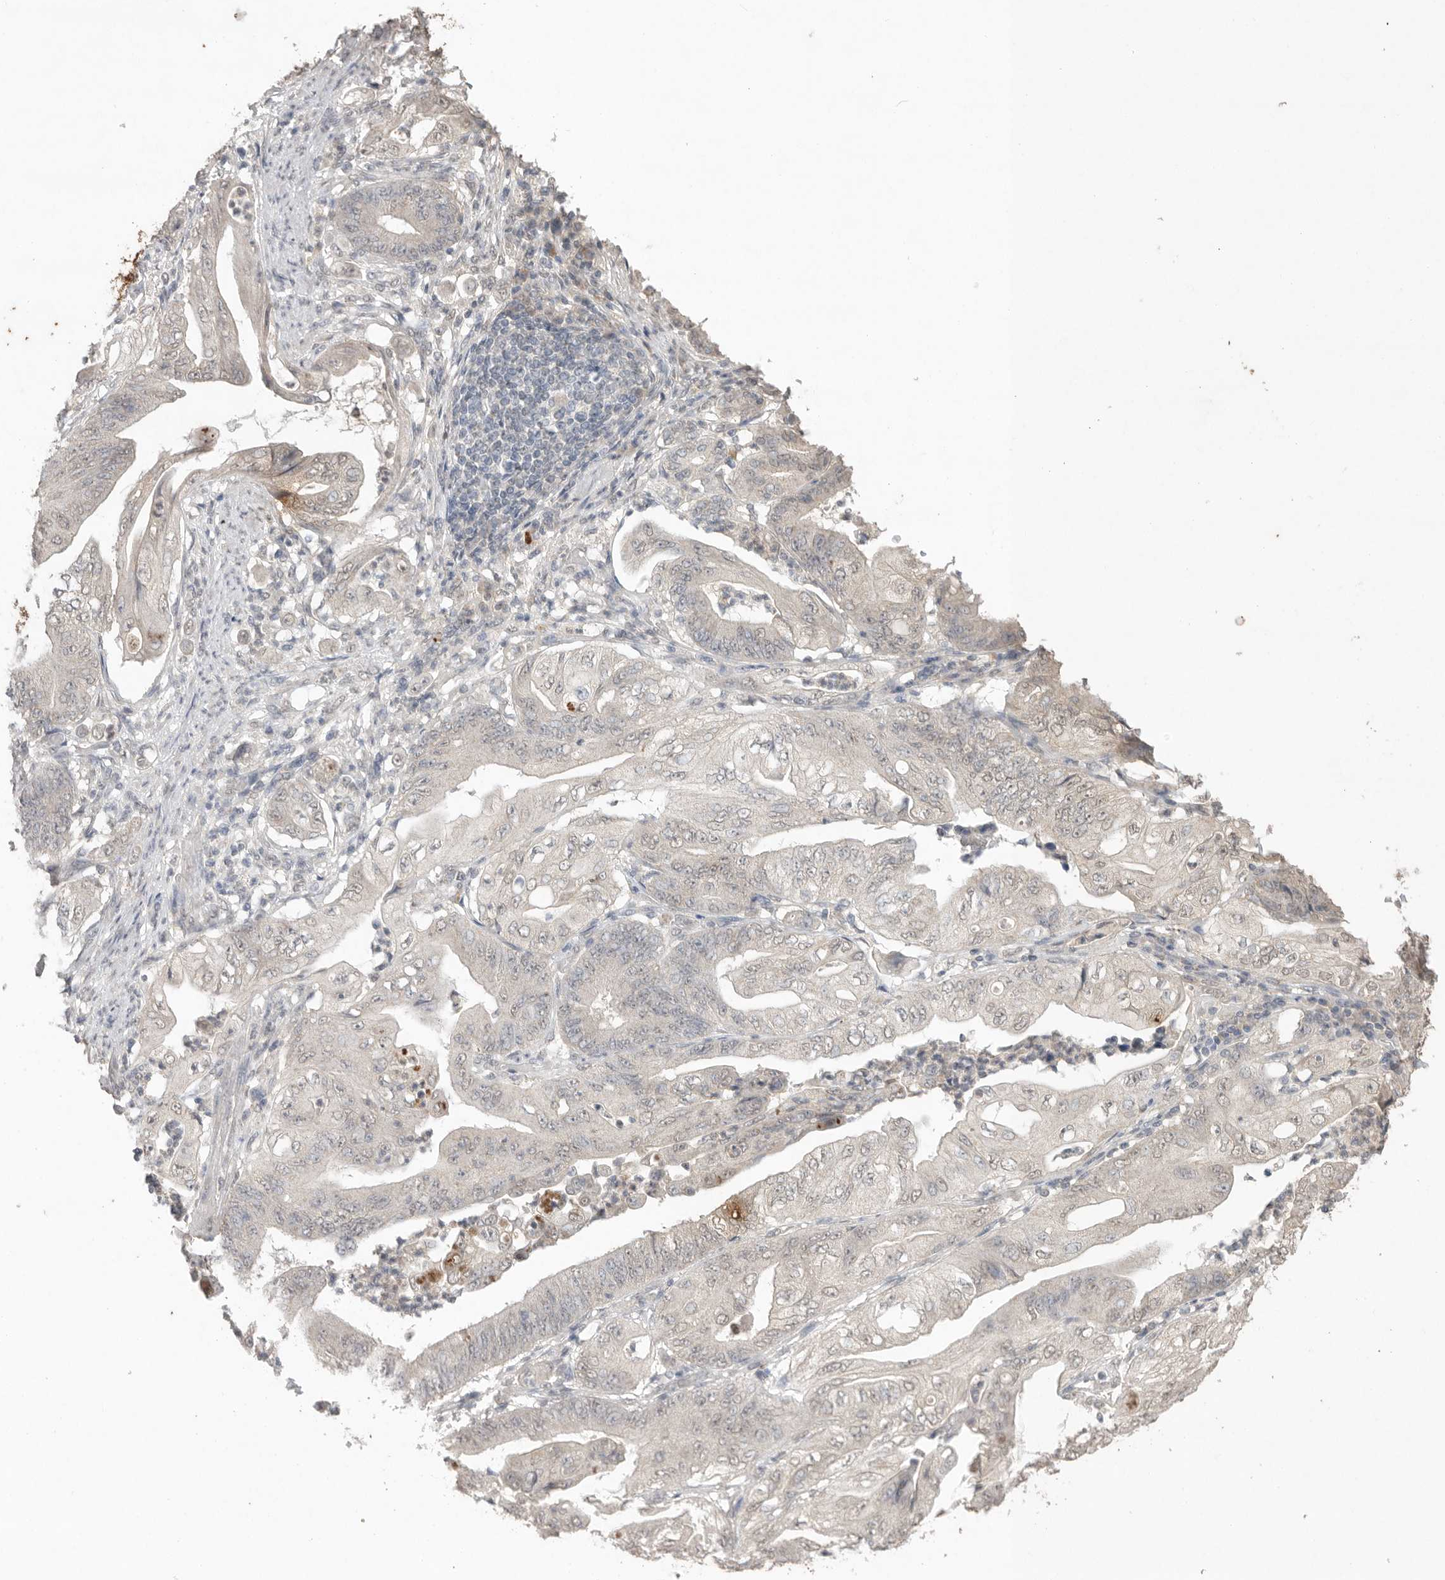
{"staining": {"intensity": "weak", "quantity": "<25%", "location": "nuclear"}, "tissue": "stomach cancer", "cell_type": "Tumor cells", "image_type": "cancer", "snomed": [{"axis": "morphology", "description": "Adenocarcinoma, NOS"}, {"axis": "topography", "description": "Stomach"}], "caption": "Immunohistochemistry (IHC) histopathology image of stomach cancer (adenocarcinoma) stained for a protein (brown), which demonstrates no staining in tumor cells. (Stains: DAB IHC with hematoxylin counter stain, Microscopy: brightfield microscopy at high magnification).", "gene": "KLK5", "patient": {"sex": "female", "age": 73}}